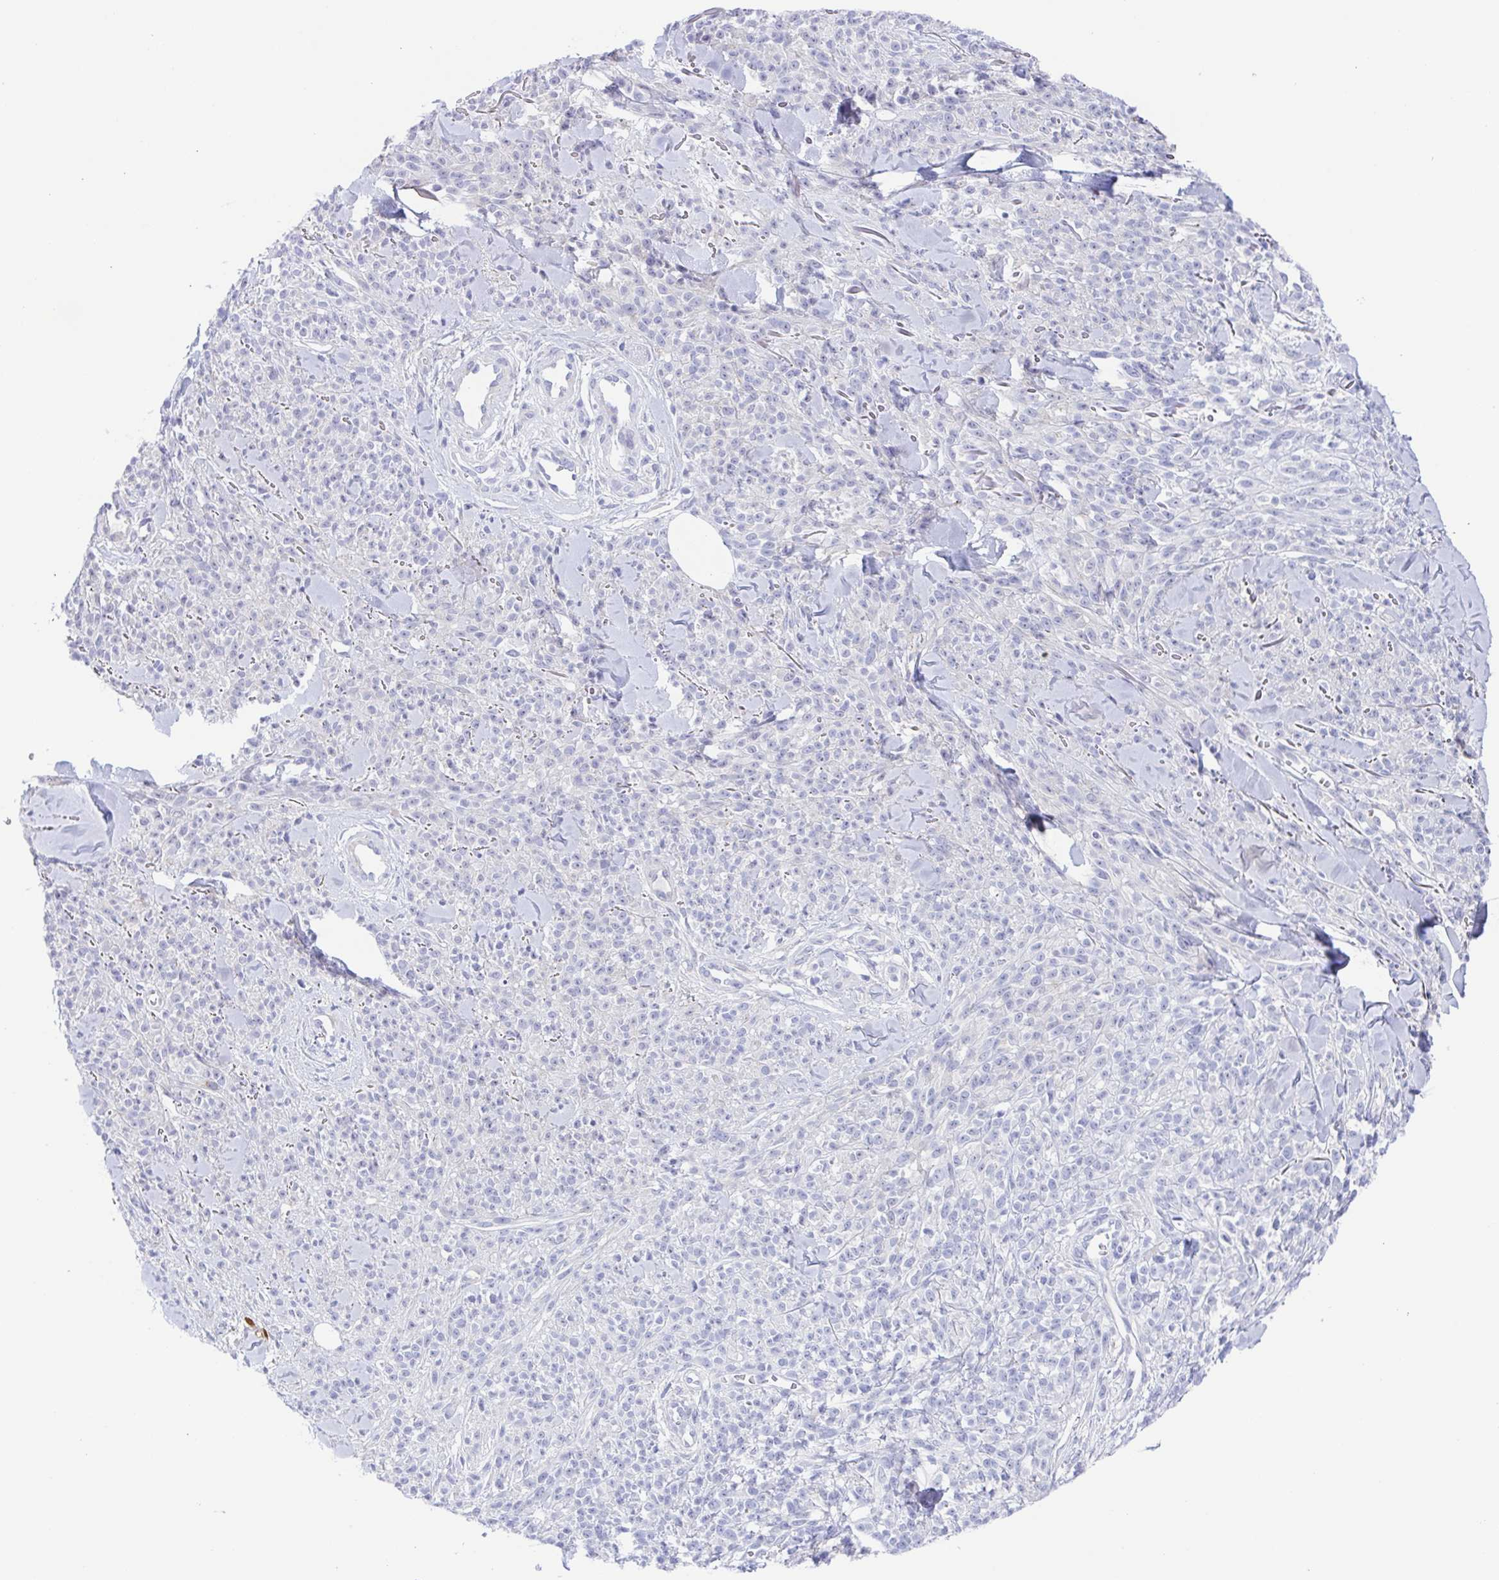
{"staining": {"intensity": "negative", "quantity": "none", "location": "none"}, "tissue": "melanoma", "cell_type": "Tumor cells", "image_type": "cancer", "snomed": [{"axis": "morphology", "description": "Malignant melanoma, NOS"}, {"axis": "topography", "description": "Skin"}, {"axis": "topography", "description": "Skin of trunk"}], "caption": "Micrograph shows no significant protein staining in tumor cells of melanoma.", "gene": "MUCL3", "patient": {"sex": "male", "age": 74}}